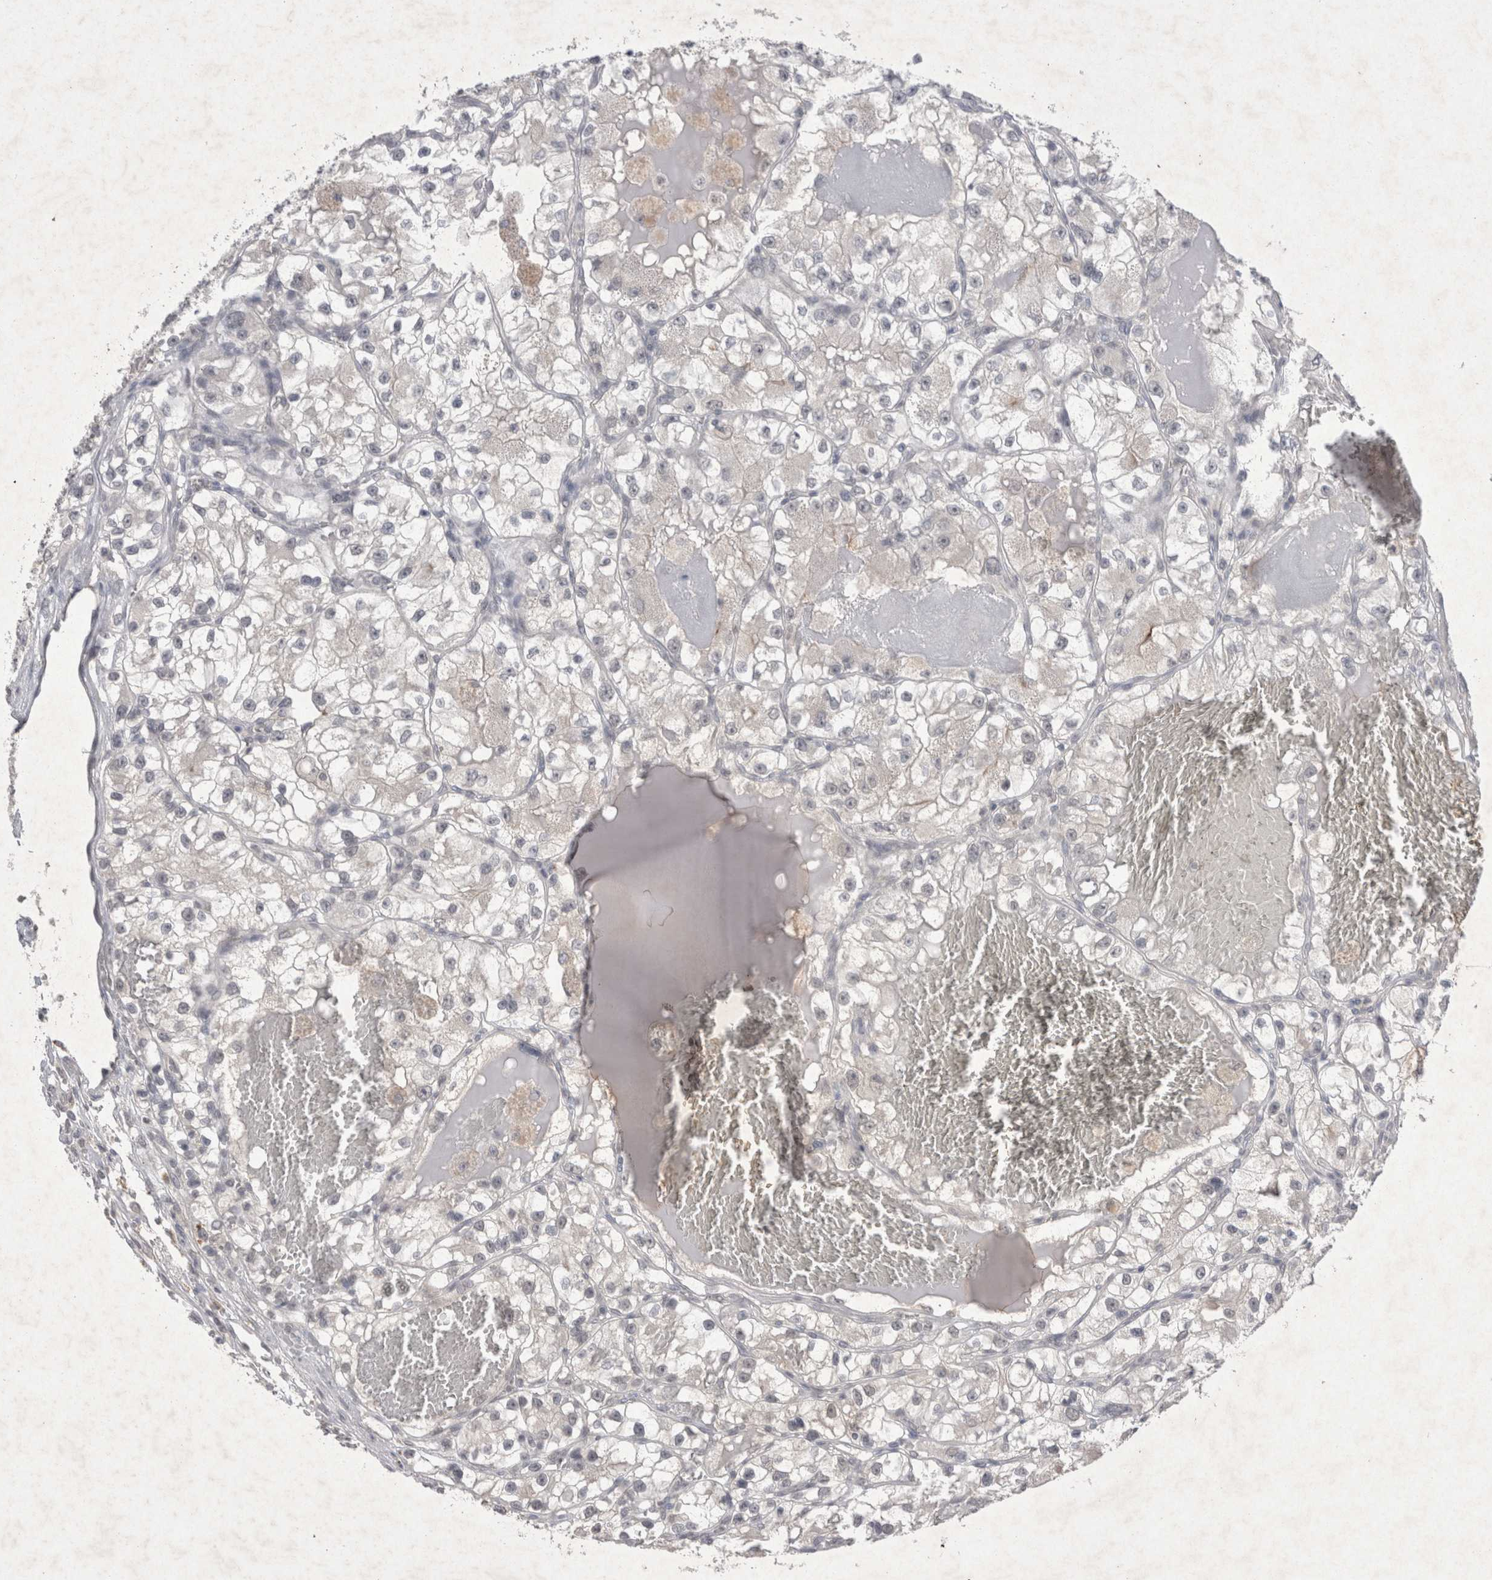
{"staining": {"intensity": "negative", "quantity": "none", "location": "none"}, "tissue": "renal cancer", "cell_type": "Tumor cells", "image_type": "cancer", "snomed": [{"axis": "morphology", "description": "Adenocarcinoma, NOS"}, {"axis": "topography", "description": "Kidney"}], "caption": "Immunohistochemistry of renal adenocarcinoma reveals no expression in tumor cells.", "gene": "LYVE1", "patient": {"sex": "female", "age": 57}}